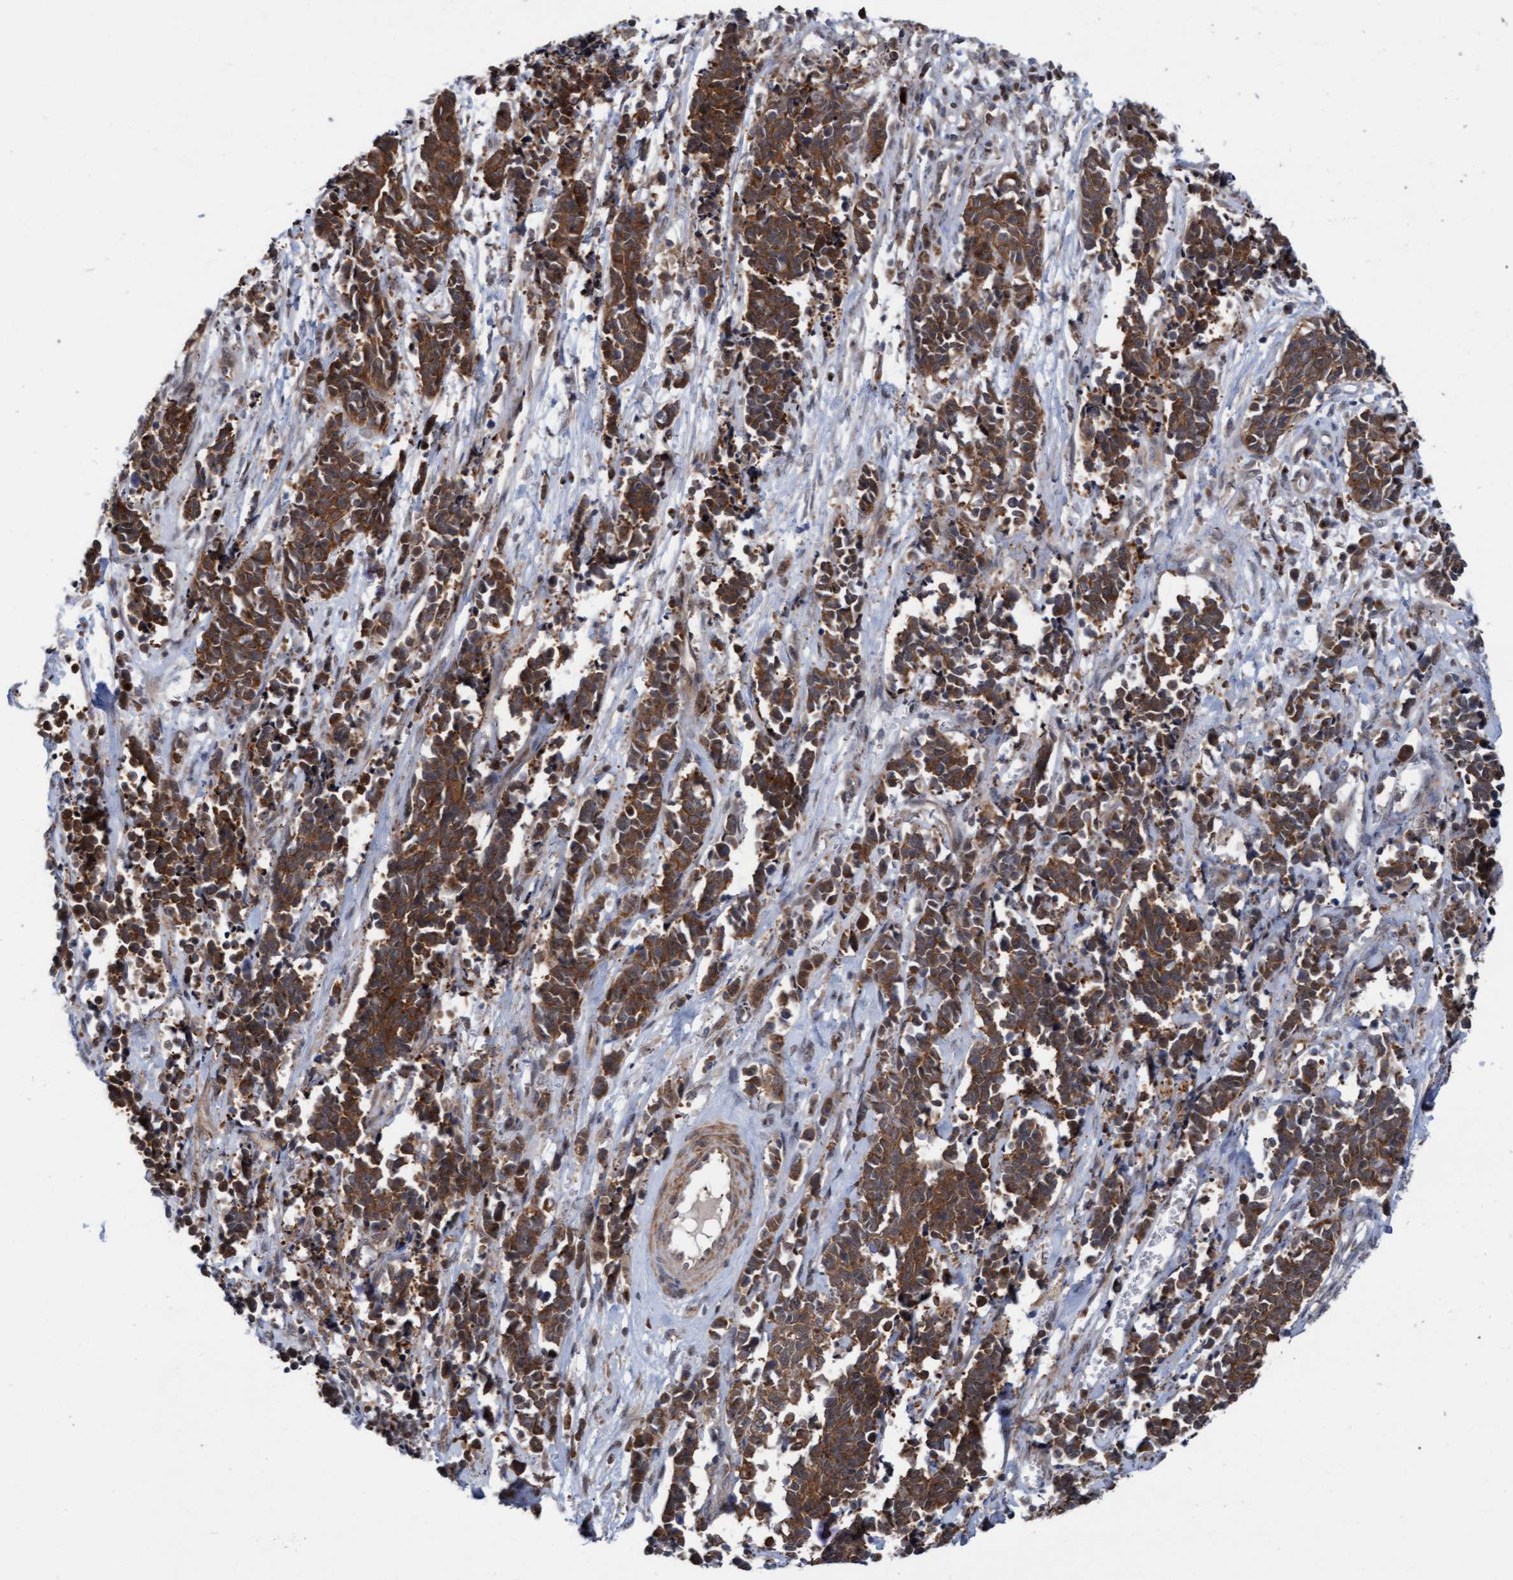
{"staining": {"intensity": "moderate", "quantity": ">75%", "location": "cytoplasmic/membranous"}, "tissue": "cervical cancer", "cell_type": "Tumor cells", "image_type": "cancer", "snomed": [{"axis": "morphology", "description": "Squamous cell carcinoma, NOS"}, {"axis": "topography", "description": "Cervix"}], "caption": "Cervical cancer (squamous cell carcinoma) stained with a protein marker displays moderate staining in tumor cells.", "gene": "RAP1GAP2", "patient": {"sex": "female", "age": 35}}